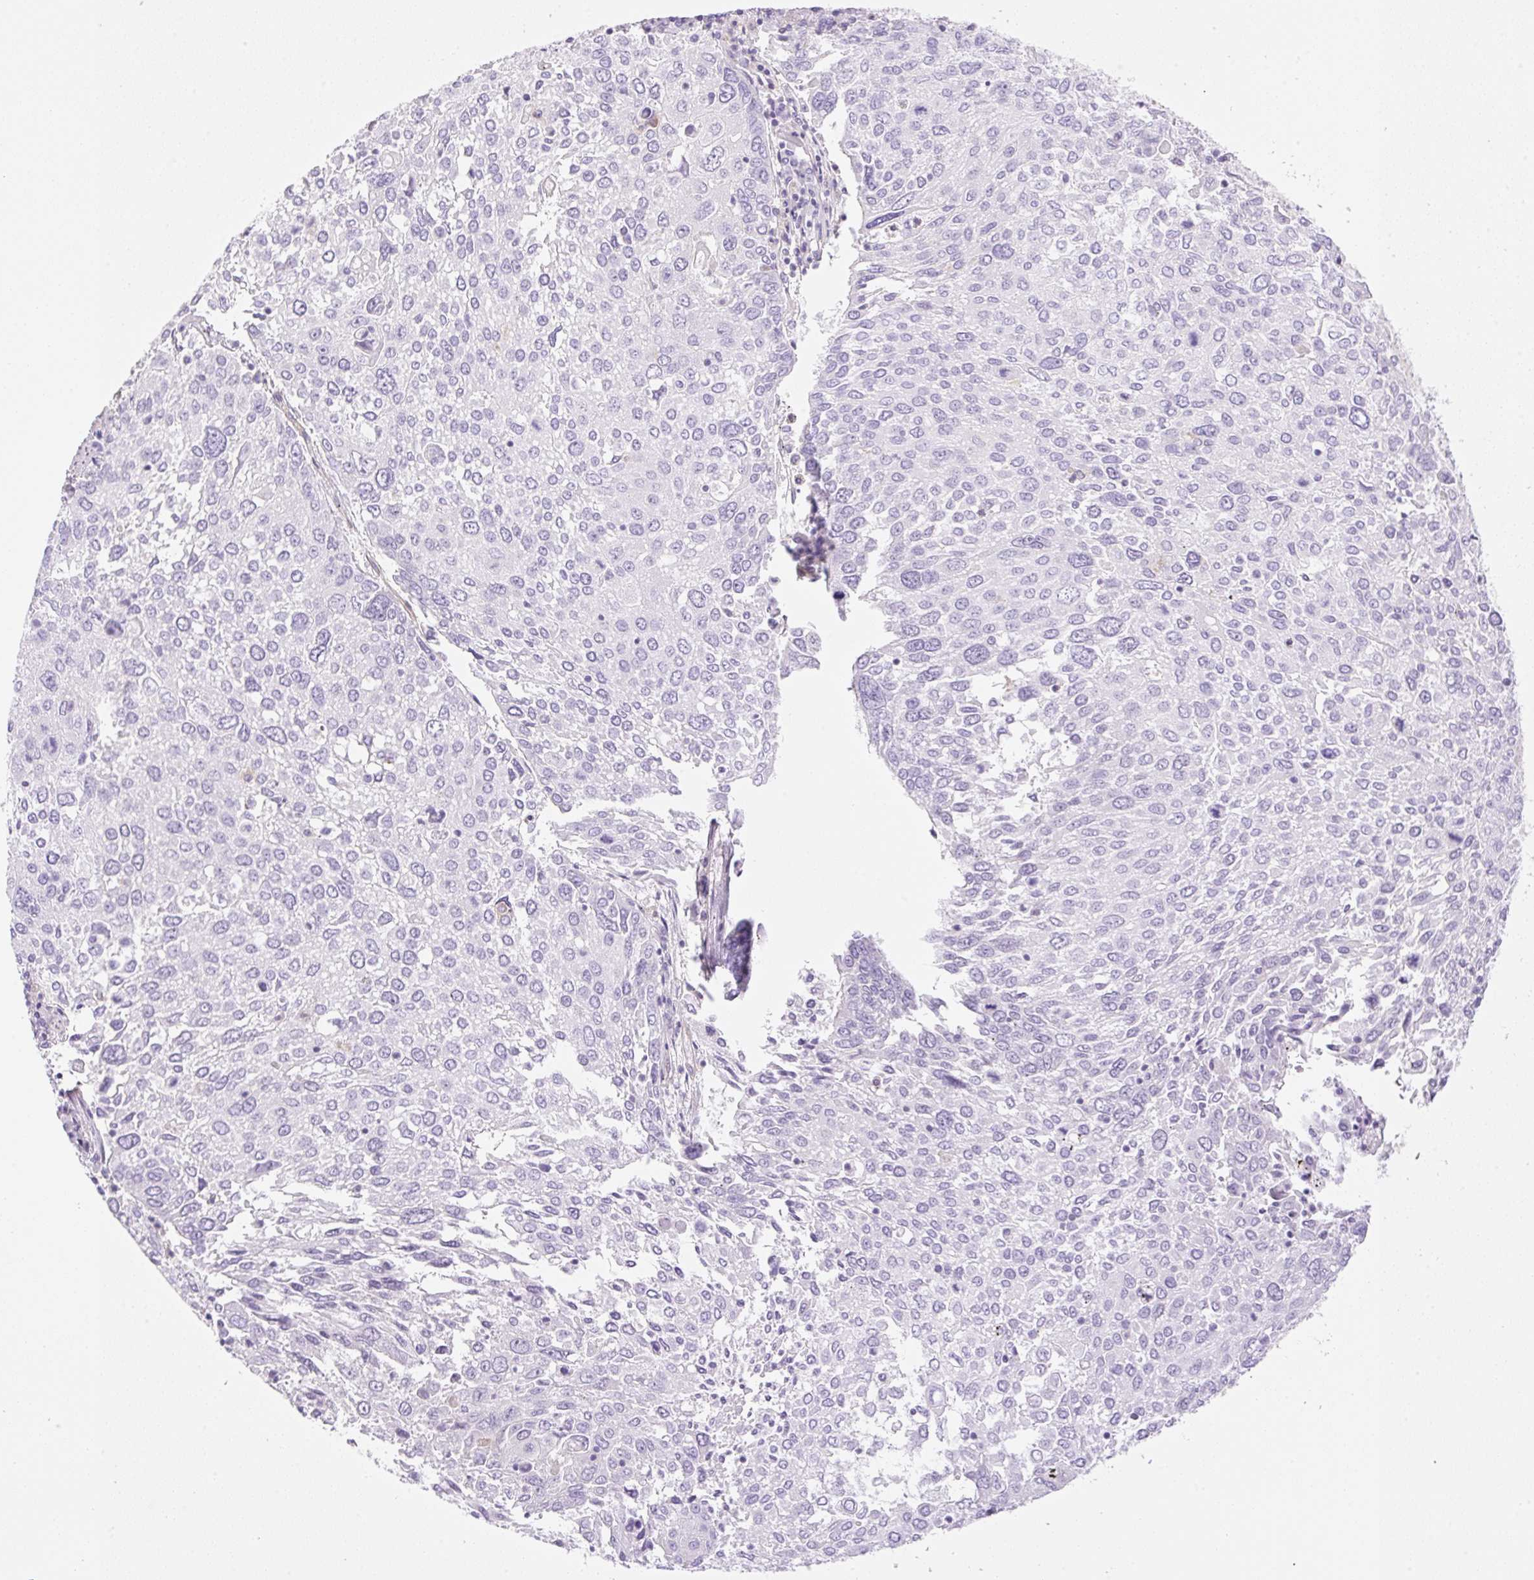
{"staining": {"intensity": "negative", "quantity": "none", "location": "none"}, "tissue": "lung cancer", "cell_type": "Tumor cells", "image_type": "cancer", "snomed": [{"axis": "morphology", "description": "Squamous cell carcinoma, NOS"}, {"axis": "topography", "description": "Lung"}], "caption": "Lung cancer was stained to show a protein in brown. There is no significant expression in tumor cells. (DAB immunohistochemistry with hematoxylin counter stain).", "gene": "EHD3", "patient": {"sex": "male", "age": 65}}